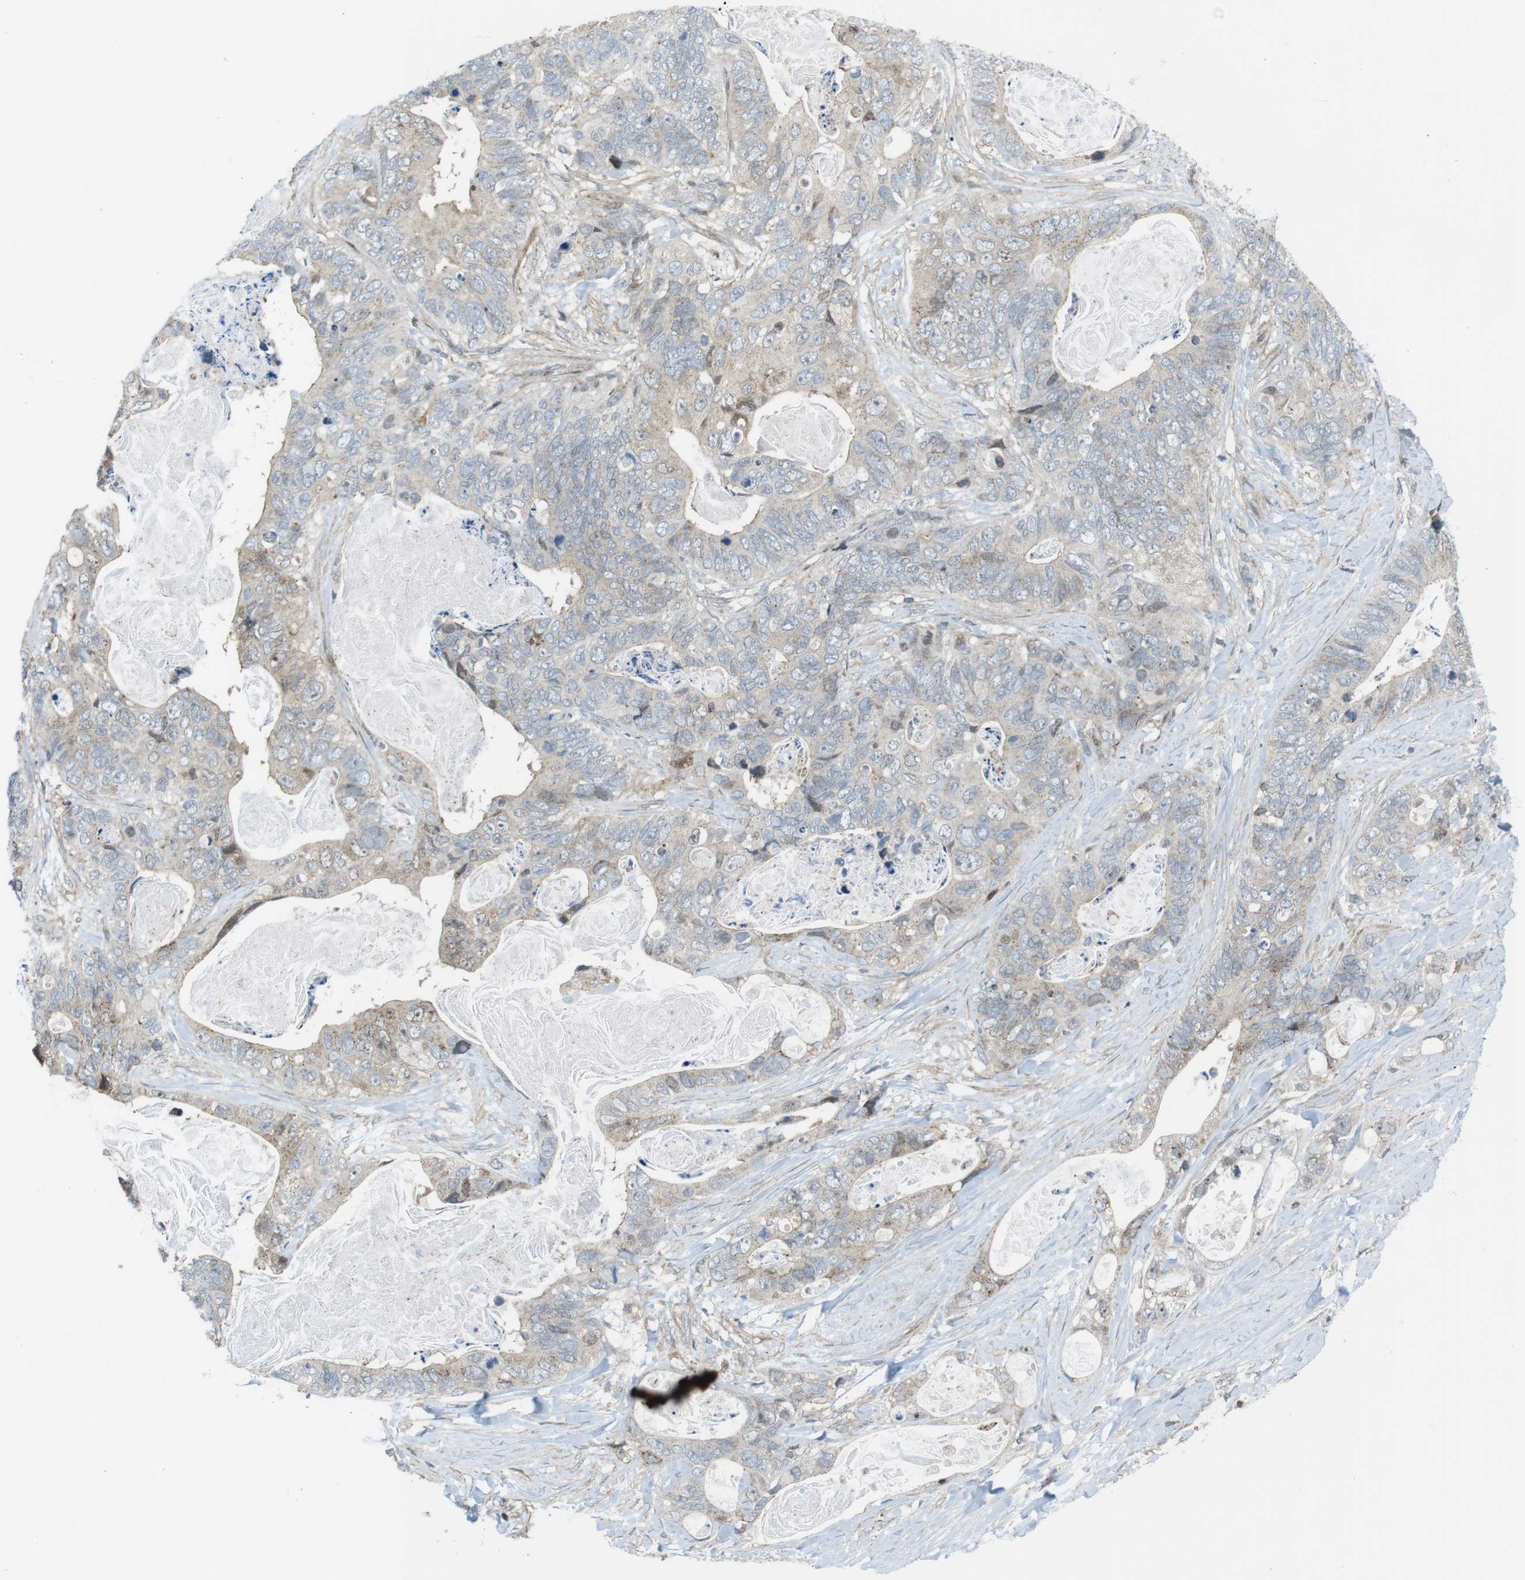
{"staining": {"intensity": "negative", "quantity": "none", "location": "none"}, "tissue": "stomach cancer", "cell_type": "Tumor cells", "image_type": "cancer", "snomed": [{"axis": "morphology", "description": "Adenocarcinoma, NOS"}, {"axis": "topography", "description": "Stomach"}], "caption": "The histopathology image displays no significant expression in tumor cells of stomach cancer (adenocarcinoma).", "gene": "CUL7", "patient": {"sex": "female", "age": 89}}